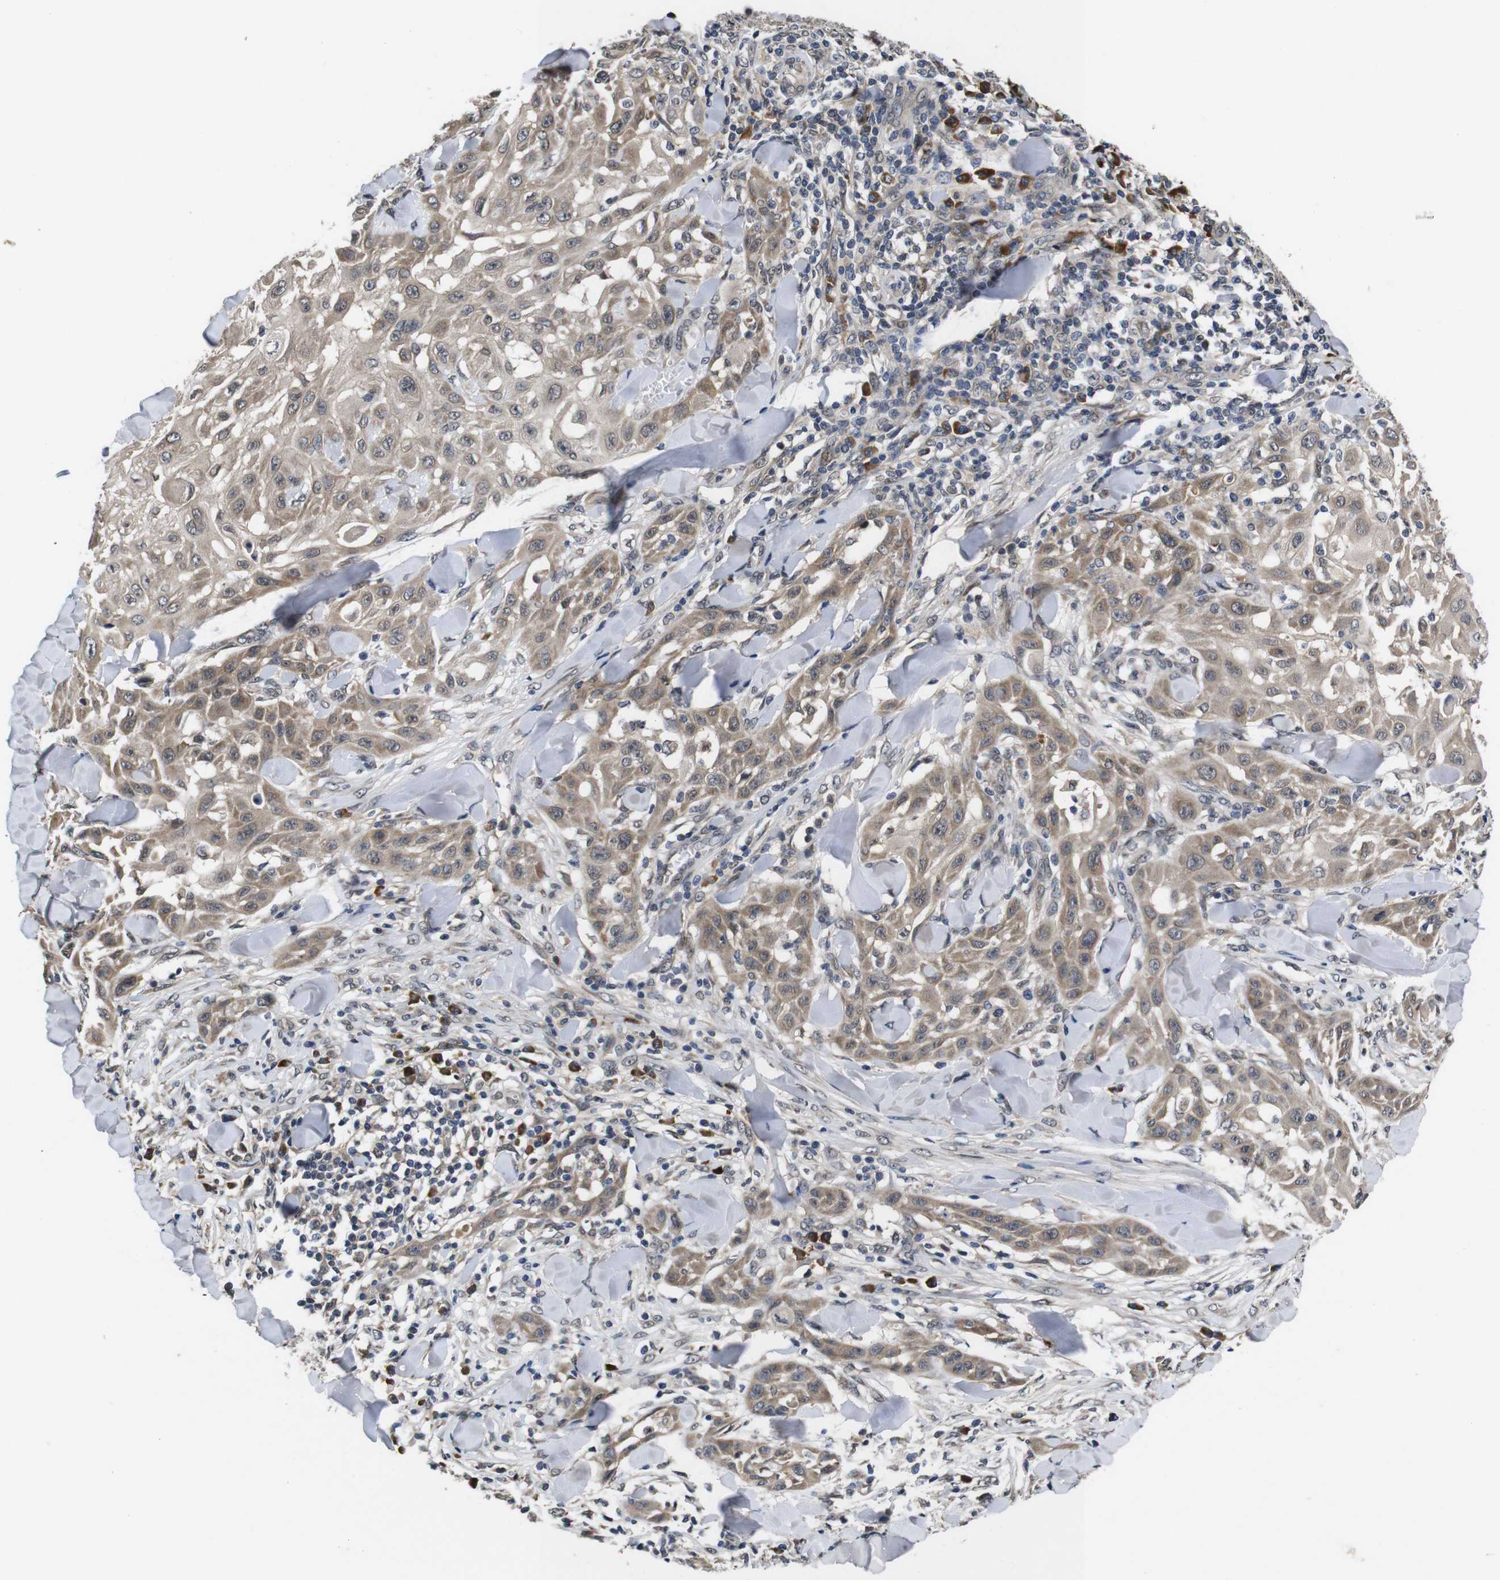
{"staining": {"intensity": "weak", "quantity": ">75%", "location": "cytoplasmic/membranous"}, "tissue": "skin cancer", "cell_type": "Tumor cells", "image_type": "cancer", "snomed": [{"axis": "morphology", "description": "Squamous cell carcinoma, NOS"}, {"axis": "topography", "description": "Skin"}], "caption": "Protein staining reveals weak cytoplasmic/membranous expression in about >75% of tumor cells in skin cancer. The protein is shown in brown color, while the nuclei are stained blue.", "gene": "ZBTB46", "patient": {"sex": "male", "age": 24}}